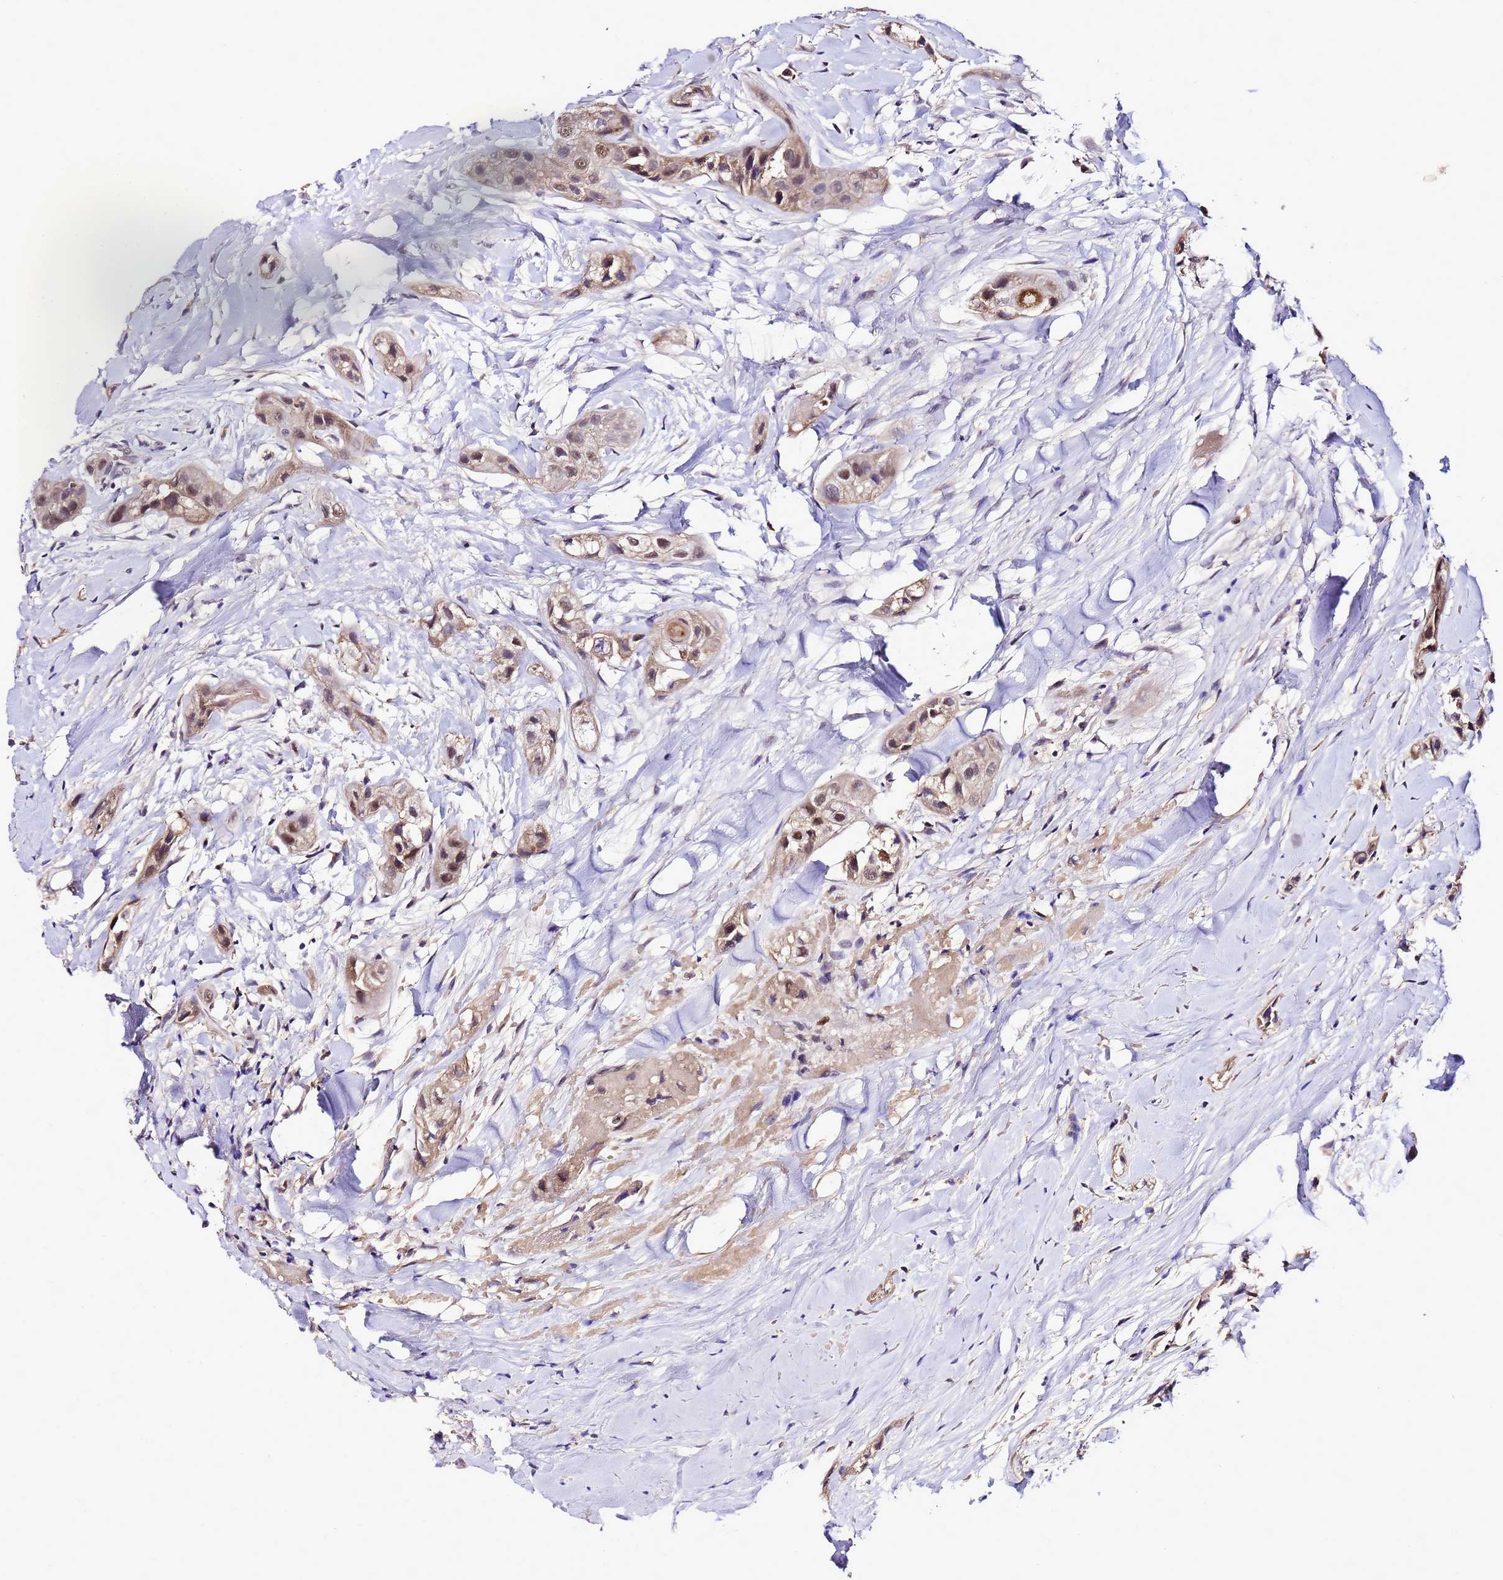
{"staining": {"intensity": "moderate", "quantity": ">75%", "location": "nuclear"}, "tissue": "head and neck cancer", "cell_type": "Tumor cells", "image_type": "cancer", "snomed": [{"axis": "morphology", "description": "Normal tissue, NOS"}, {"axis": "morphology", "description": "Squamous cell carcinoma, NOS"}, {"axis": "topography", "description": "Skeletal muscle"}, {"axis": "topography", "description": "Head-Neck"}], "caption": "Brown immunohistochemical staining in human squamous cell carcinoma (head and neck) exhibits moderate nuclear expression in about >75% of tumor cells.", "gene": "C19orf47", "patient": {"sex": "male", "age": 51}}